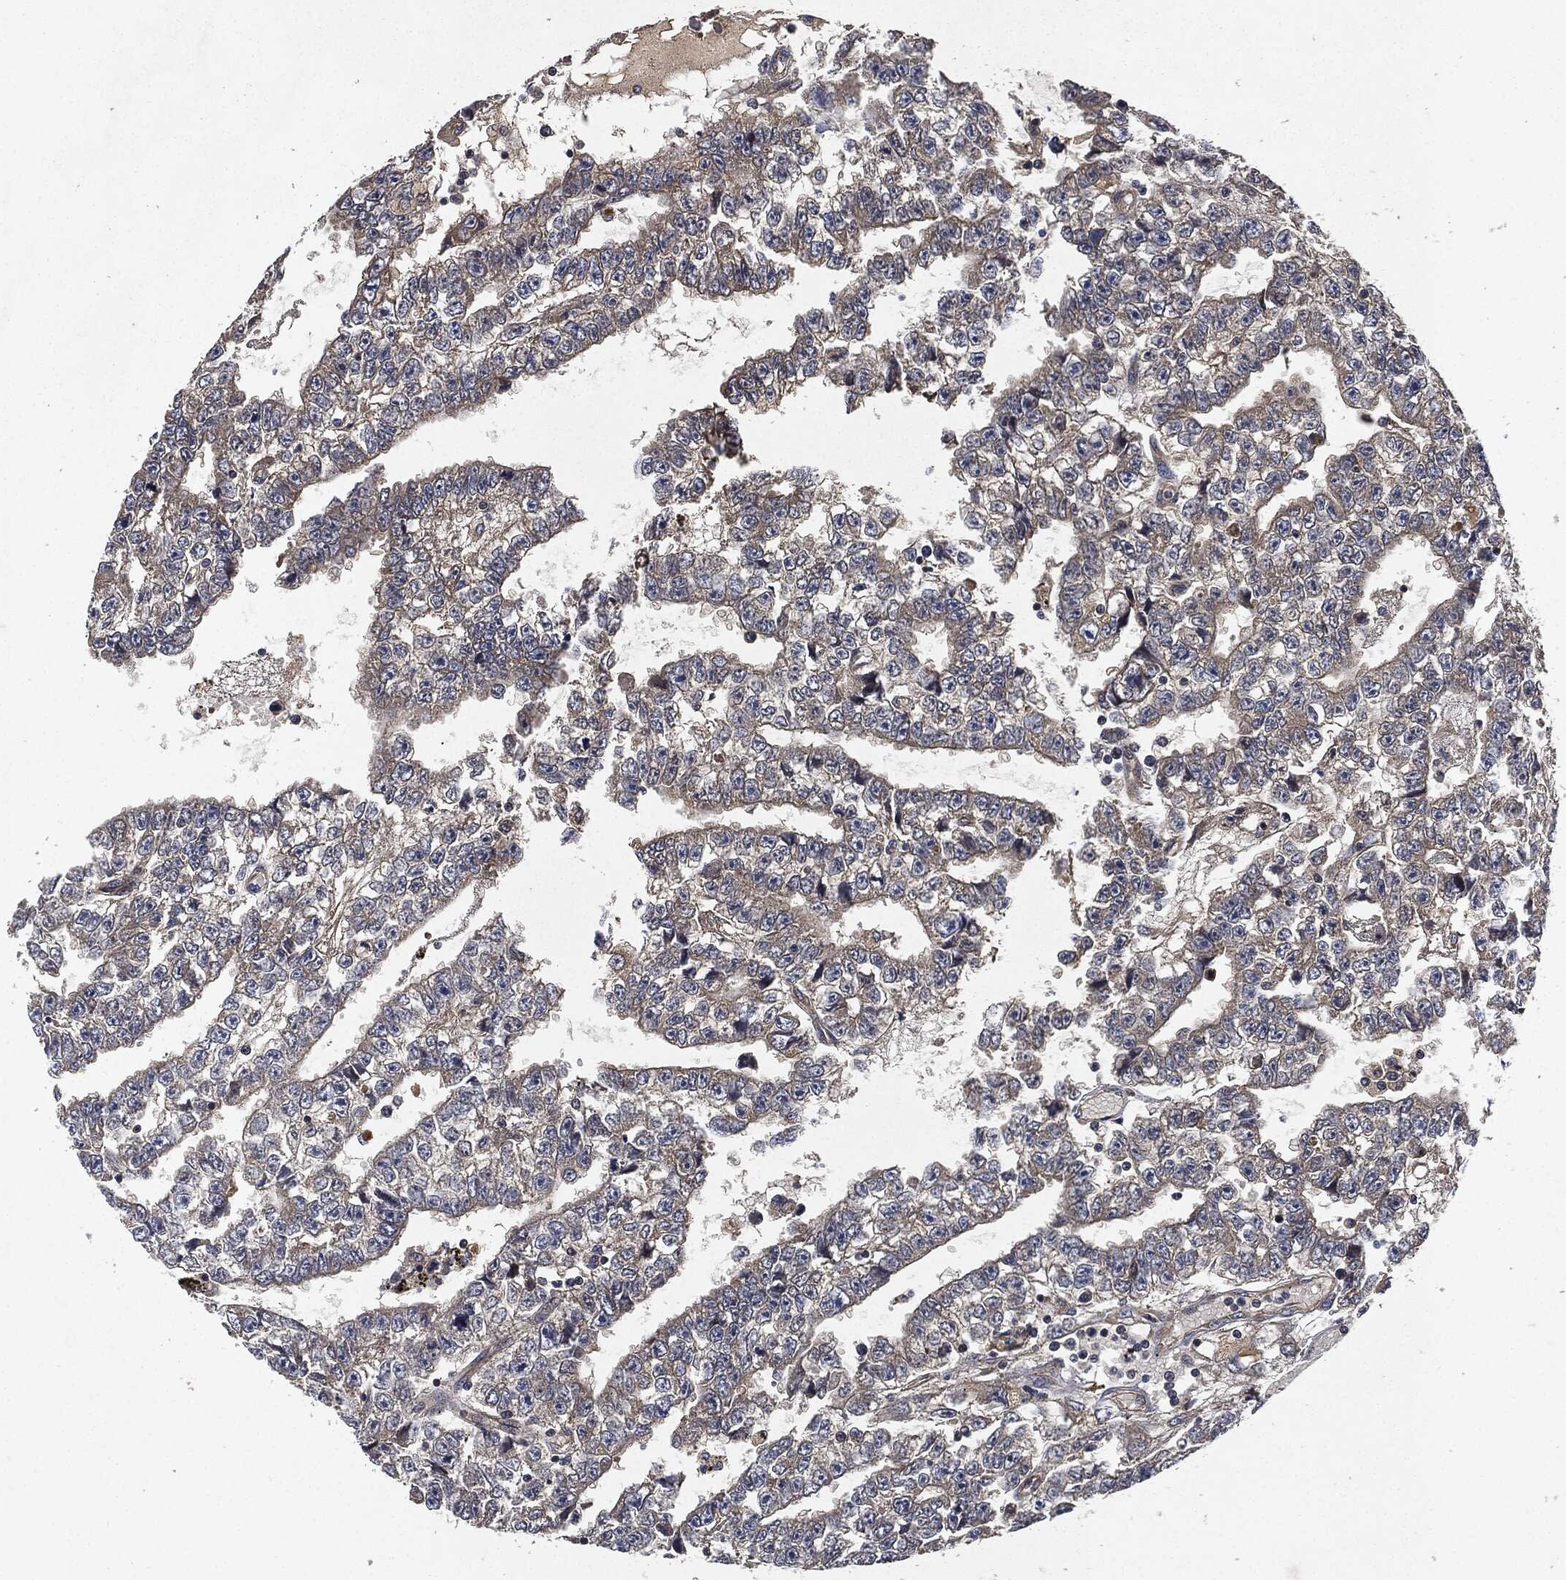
{"staining": {"intensity": "weak", "quantity": "25%-75%", "location": "cytoplasmic/membranous"}, "tissue": "testis cancer", "cell_type": "Tumor cells", "image_type": "cancer", "snomed": [{"axis": "morphology", "description": "Carcinoma, Embryonal, NOS"}, {"axis": "topography", "description": "Testis"}], "caption": "Protein staining by immunohistochemistry shows weak cytoplasmic/membranous expression in approximately 25%-75% of tumor cells in testis cancer.", "gene": "MLST8", "patient": {"sex": "male", "age": 25}}